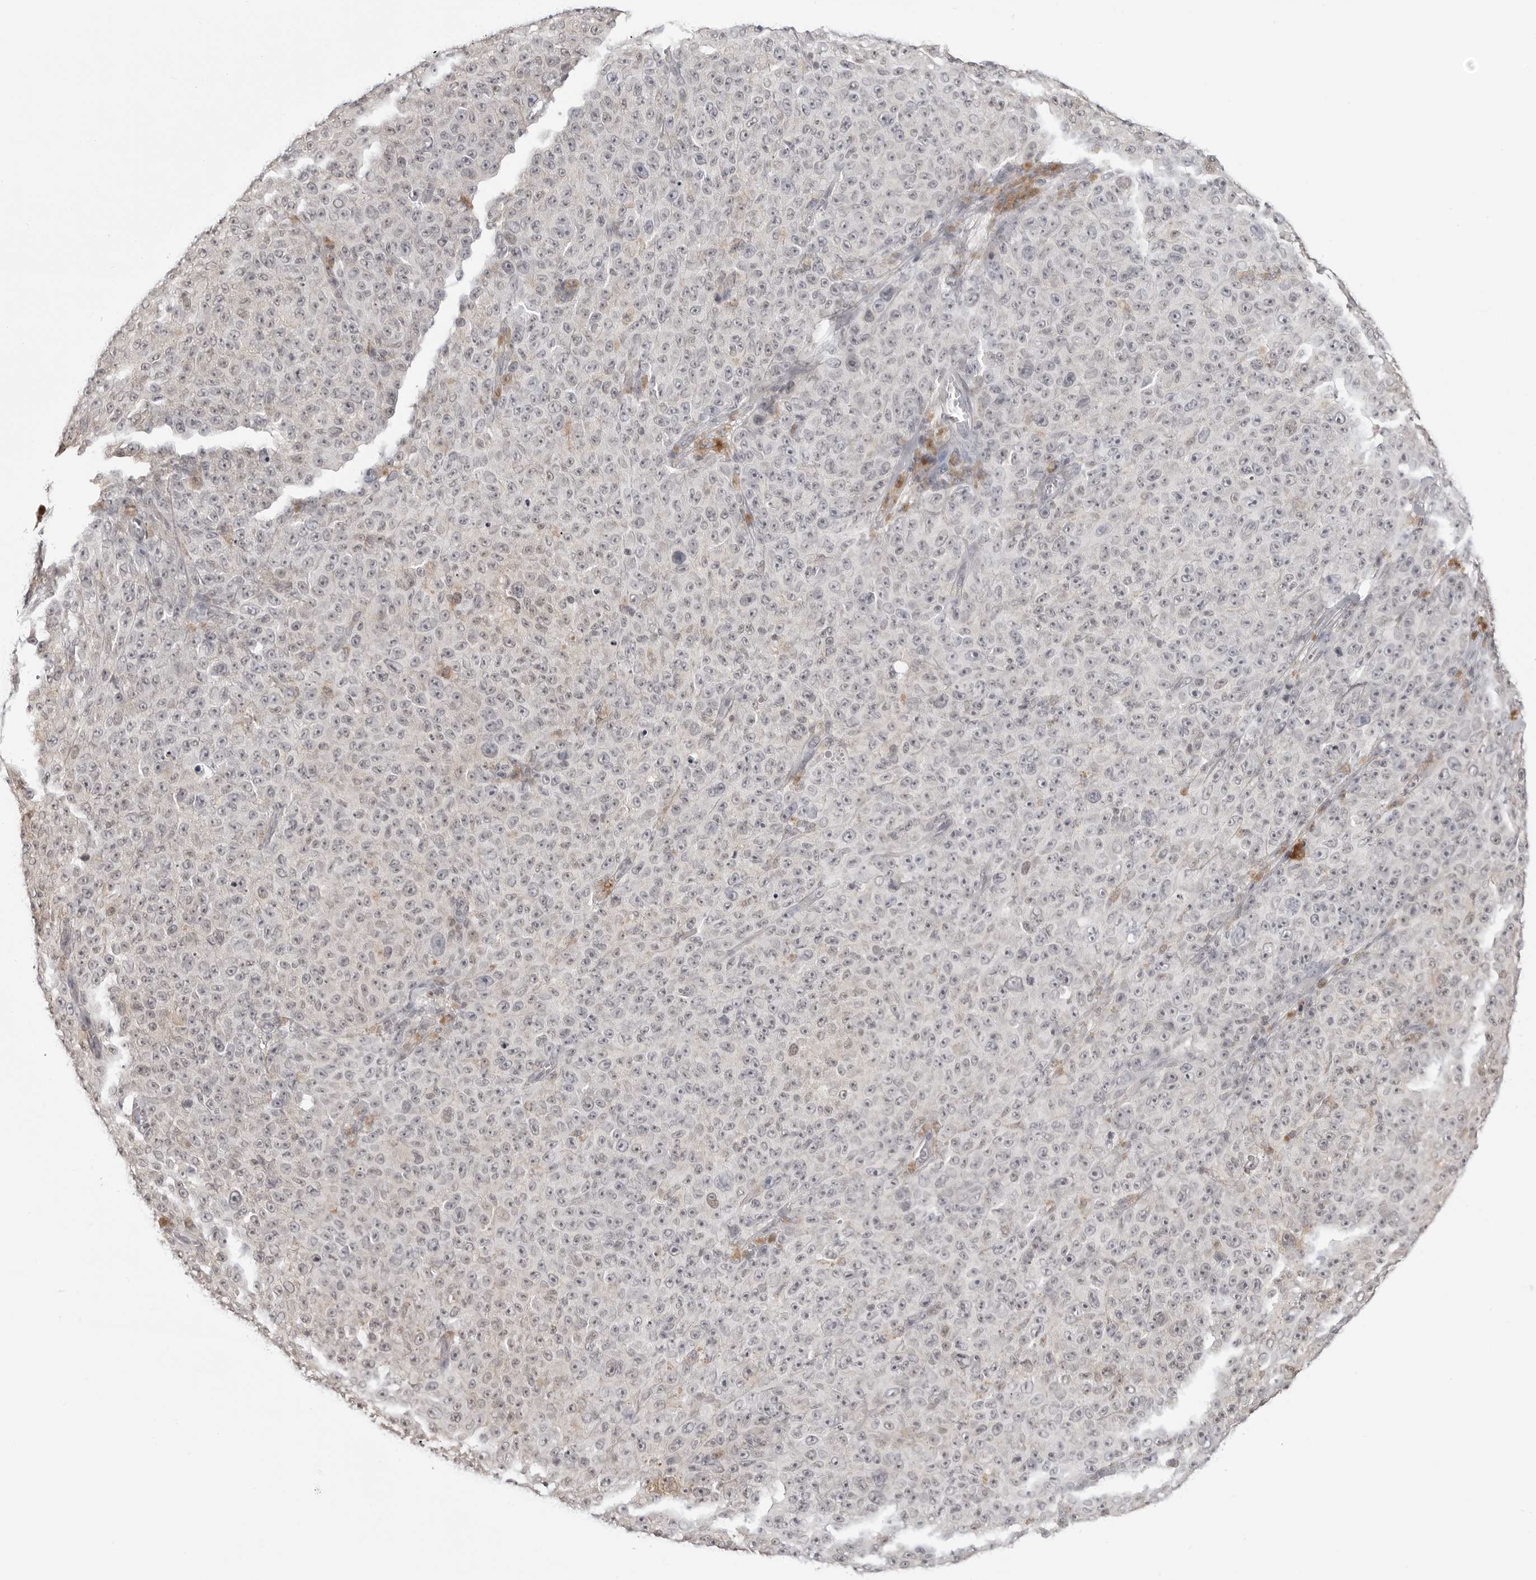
{"staining": {"intensity": "negative", "quantity": "none", "location": "none"}, "tissue": "melanoma", "cell_type": "Tumor cells", "image_type": "cancer", "snomed": [{"axis": "morphology", "description": "Malignant melanoma, NOS"}, {"axis": "topography", "description": "Skin"}], "caption": "IHC histopathology image of neoplastic tissue: human malignant melanoma stained with DAB (3,3'-diaminobenzidine) shows no significant protein expression in tumor cells.", "gene": "YWHAG", "patient": {"sex": "female", "age": 82}}